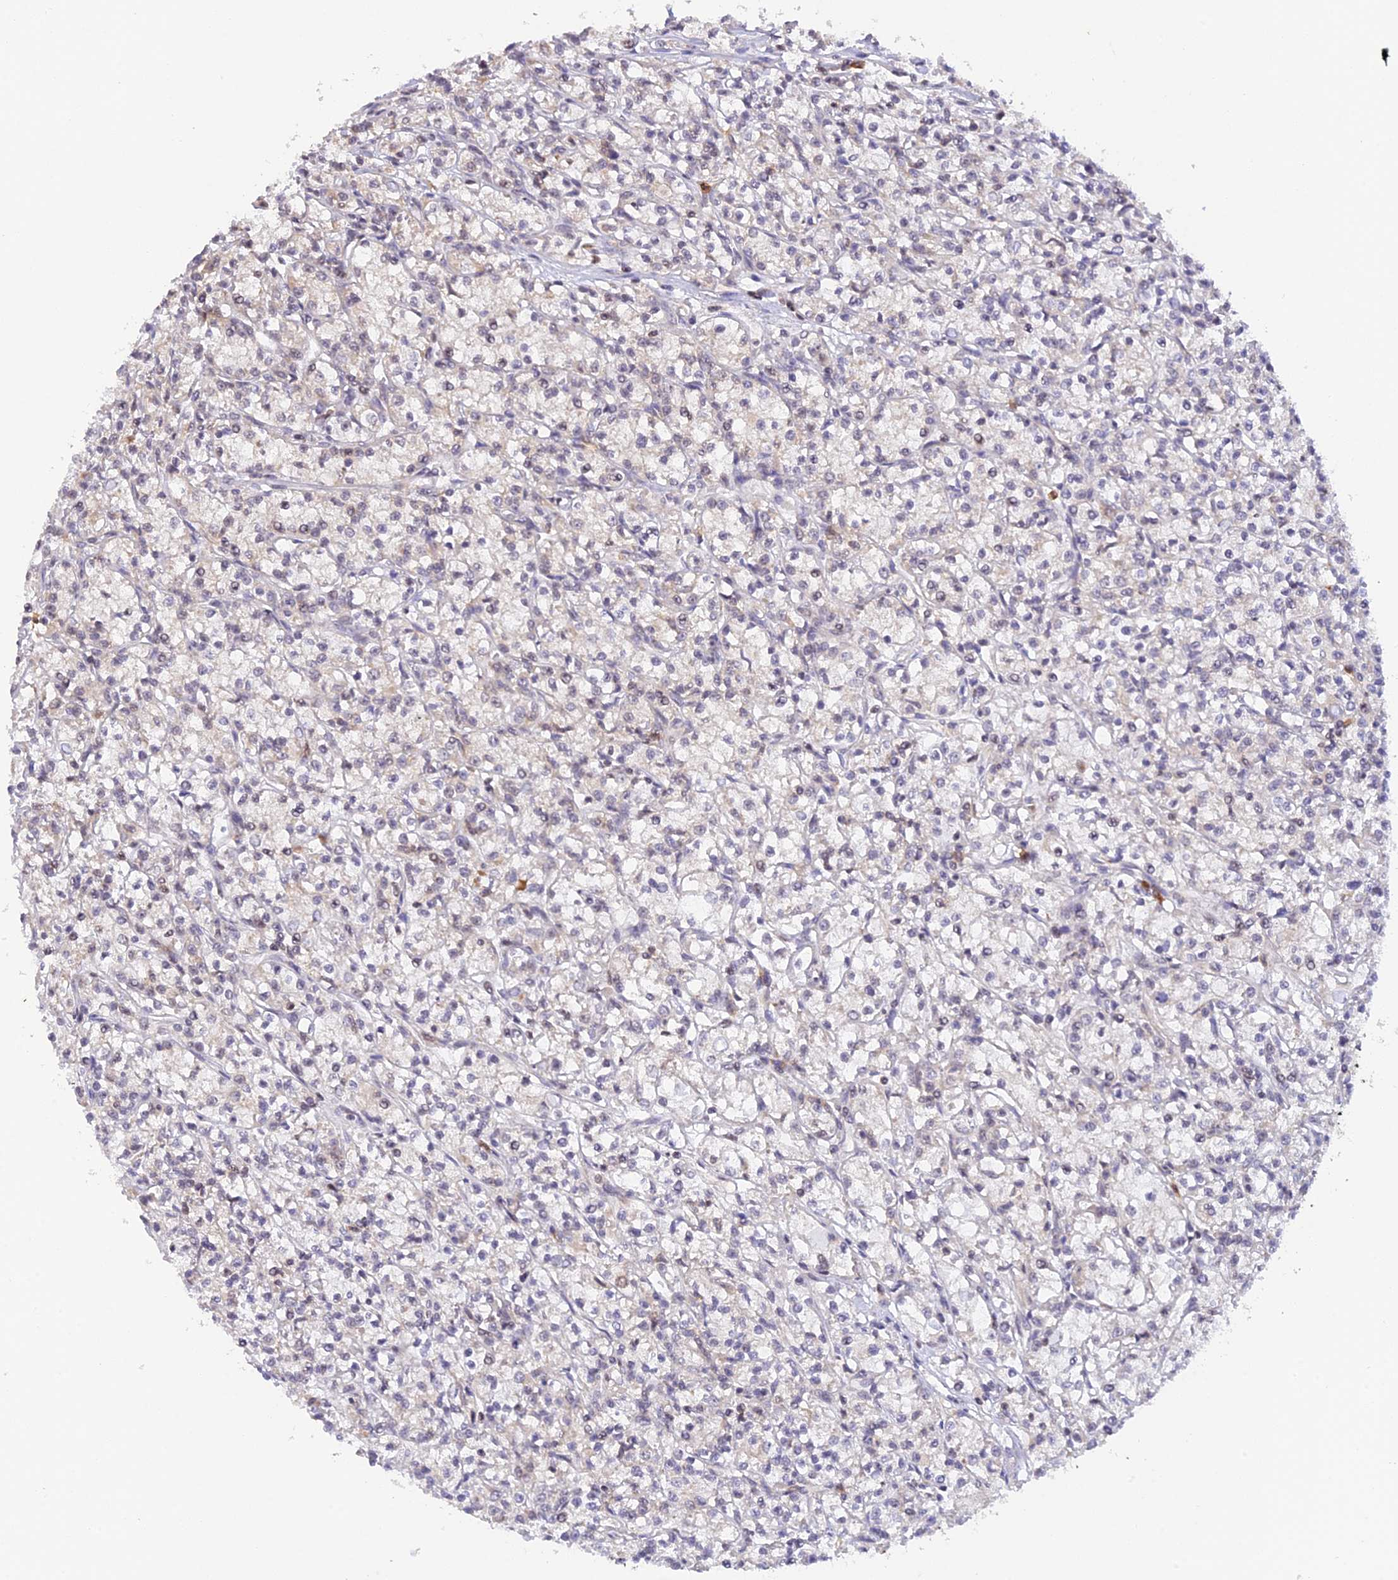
{"staining": {"intensity": "negative", "quantity": "none", "location": "none"}, "tissue": "renal cancer", "cell_type": "Tumor cells", "image_type": "cancer", "snomed": [{"axis": "morphology", "description": "Adenocarcinoma, NOS"}, {"axis": "topography", "description": "Kidney"}], "caption": "Tumor cells are negative for protein expression in human renal cancer.", "gene": "PEX16", "patient": {"sex": "female", "age": 59}}